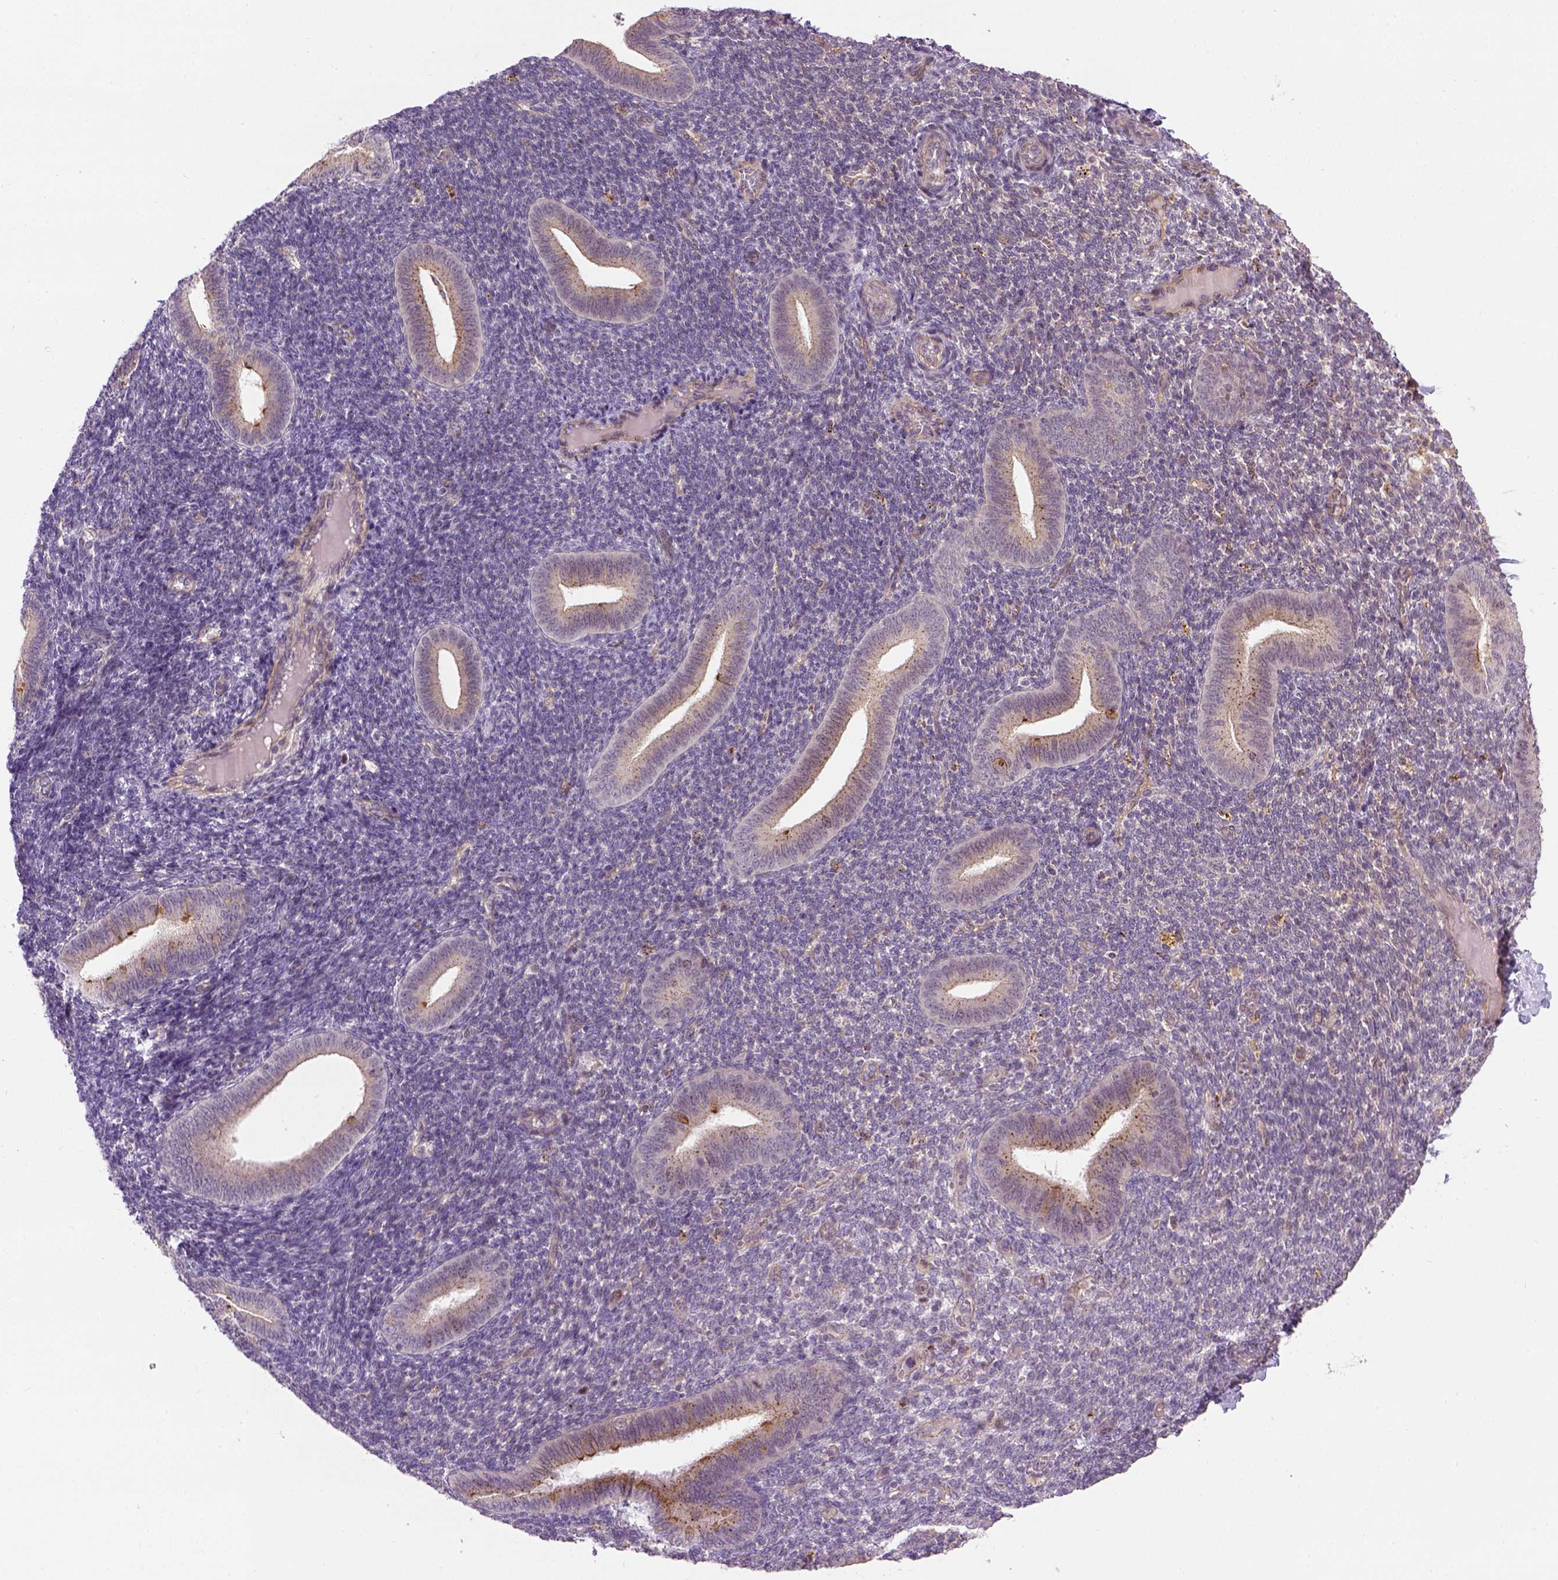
{"staining": {"intensity": "negative", "quantity": "none", "location": "none"}, "tissue": "endometrium", "cell_type": "Cells in endometrial stroma", "image_type": "normal", "snomed": [{"axis": "morphology", "description": "Normal tissue, NOS"}, {"axis": "topography", "description": "Endometrium"}], "caption": "The photomicrograph shows no significant staining in cells in endometrial stroma of endometrium. The staining is performed using DAB (3,3'-diaminobenzidine) brown chromogen with nuclei counter-stained in using hematoxylin.", "gene": "KAZN", "patient": {"sex": "female", "age": 25}}